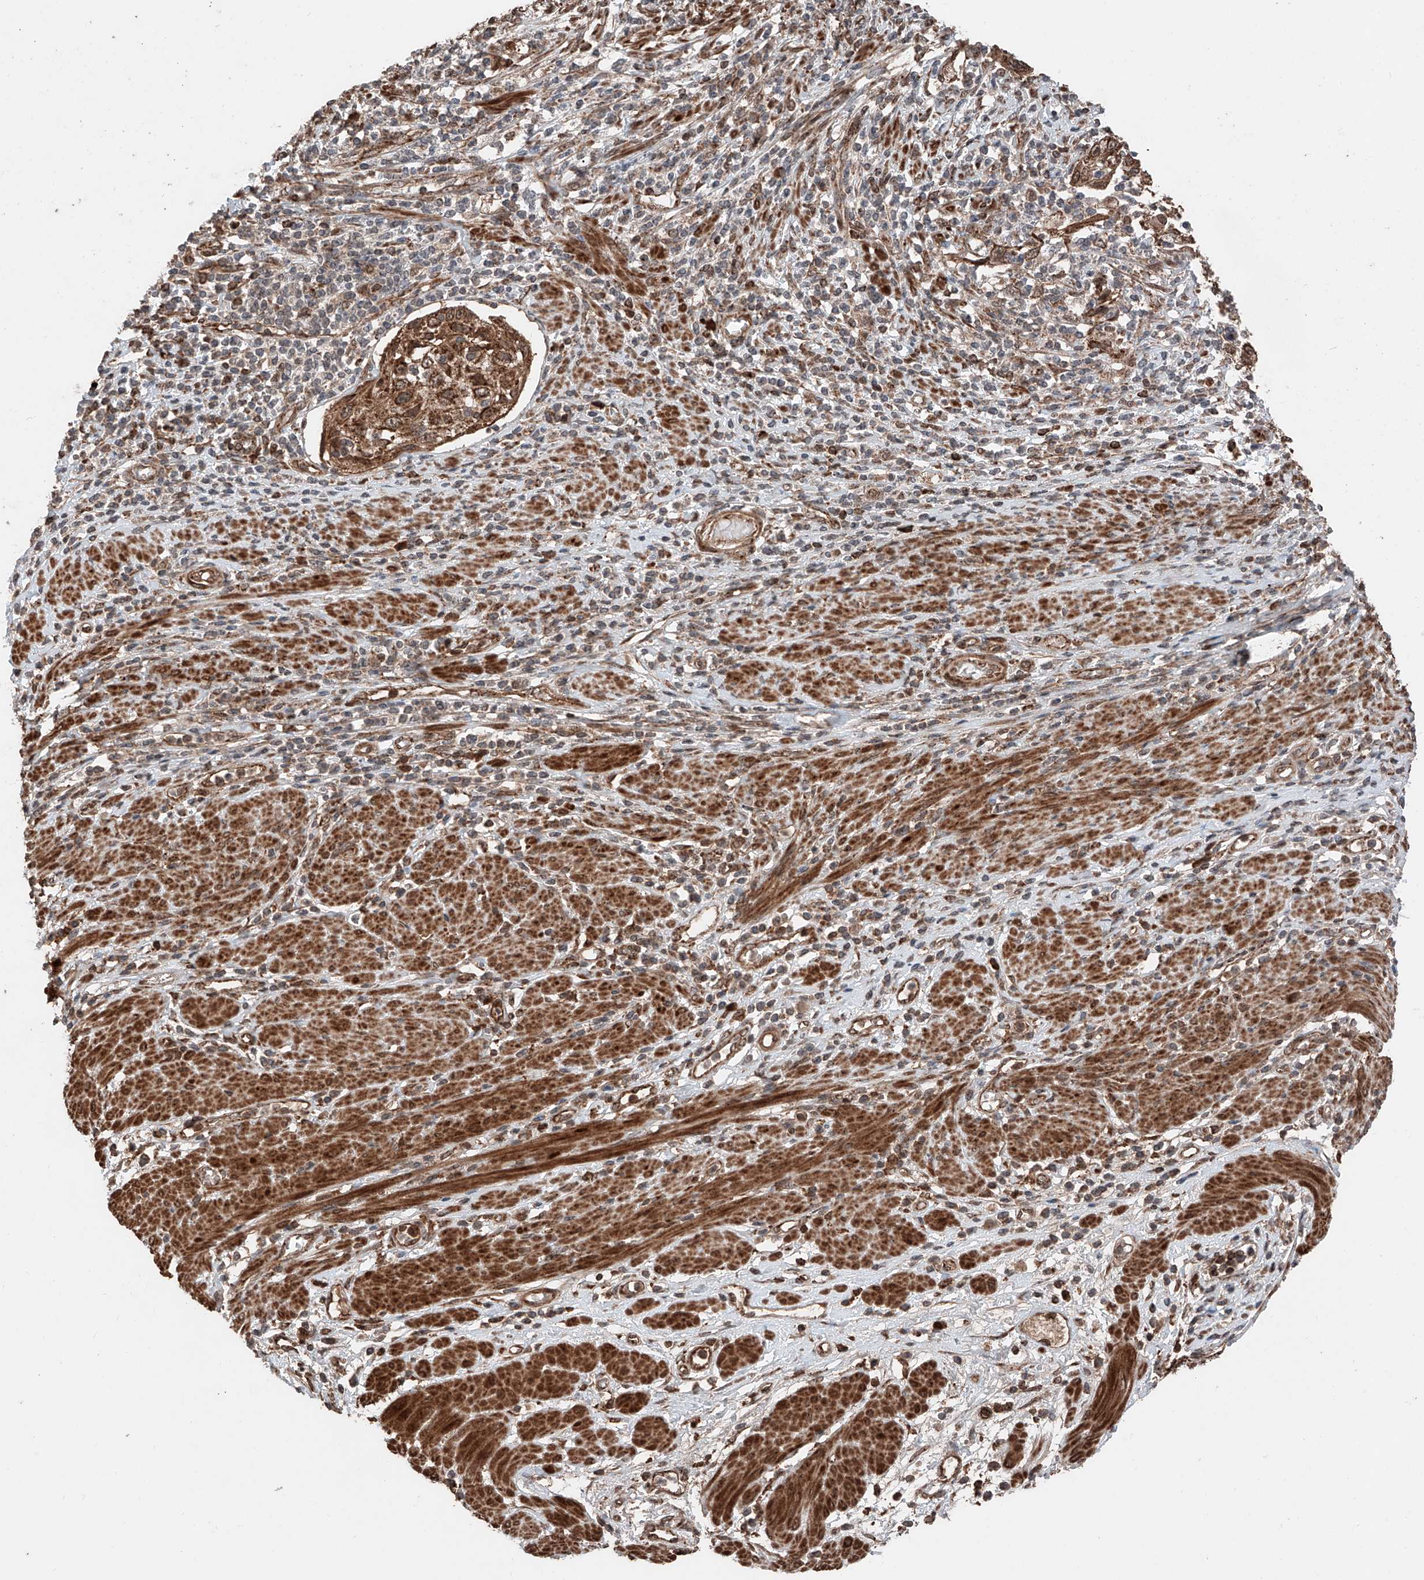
{"staining": {"intensity": "moderate", "quantity": ">75%", "location": "cytoplasmic/membranous"}, "tissue": "cervical cancer", "cell_type": "Tumor cells", "image_type": "cancer", "snomed": [{"axis": "morphology", "description": "Squamous cell carcinoma, NOS"}, {"axis": "topography", "description": "Cervix"}], "caption": "Immunohistochemistry (IHC) histopathology image of neoplastic tissue: human cervical squamous cell carcinoma stained using IHC exhibits medium levels of moderate protein expression localized specifically in the cytoplasmic/membranous of tumor cells, appearing as a cytoplasmic/membranous brown color.", "gene": "ZSCAN29", "patient": {"sex": "female", "age": 70}}